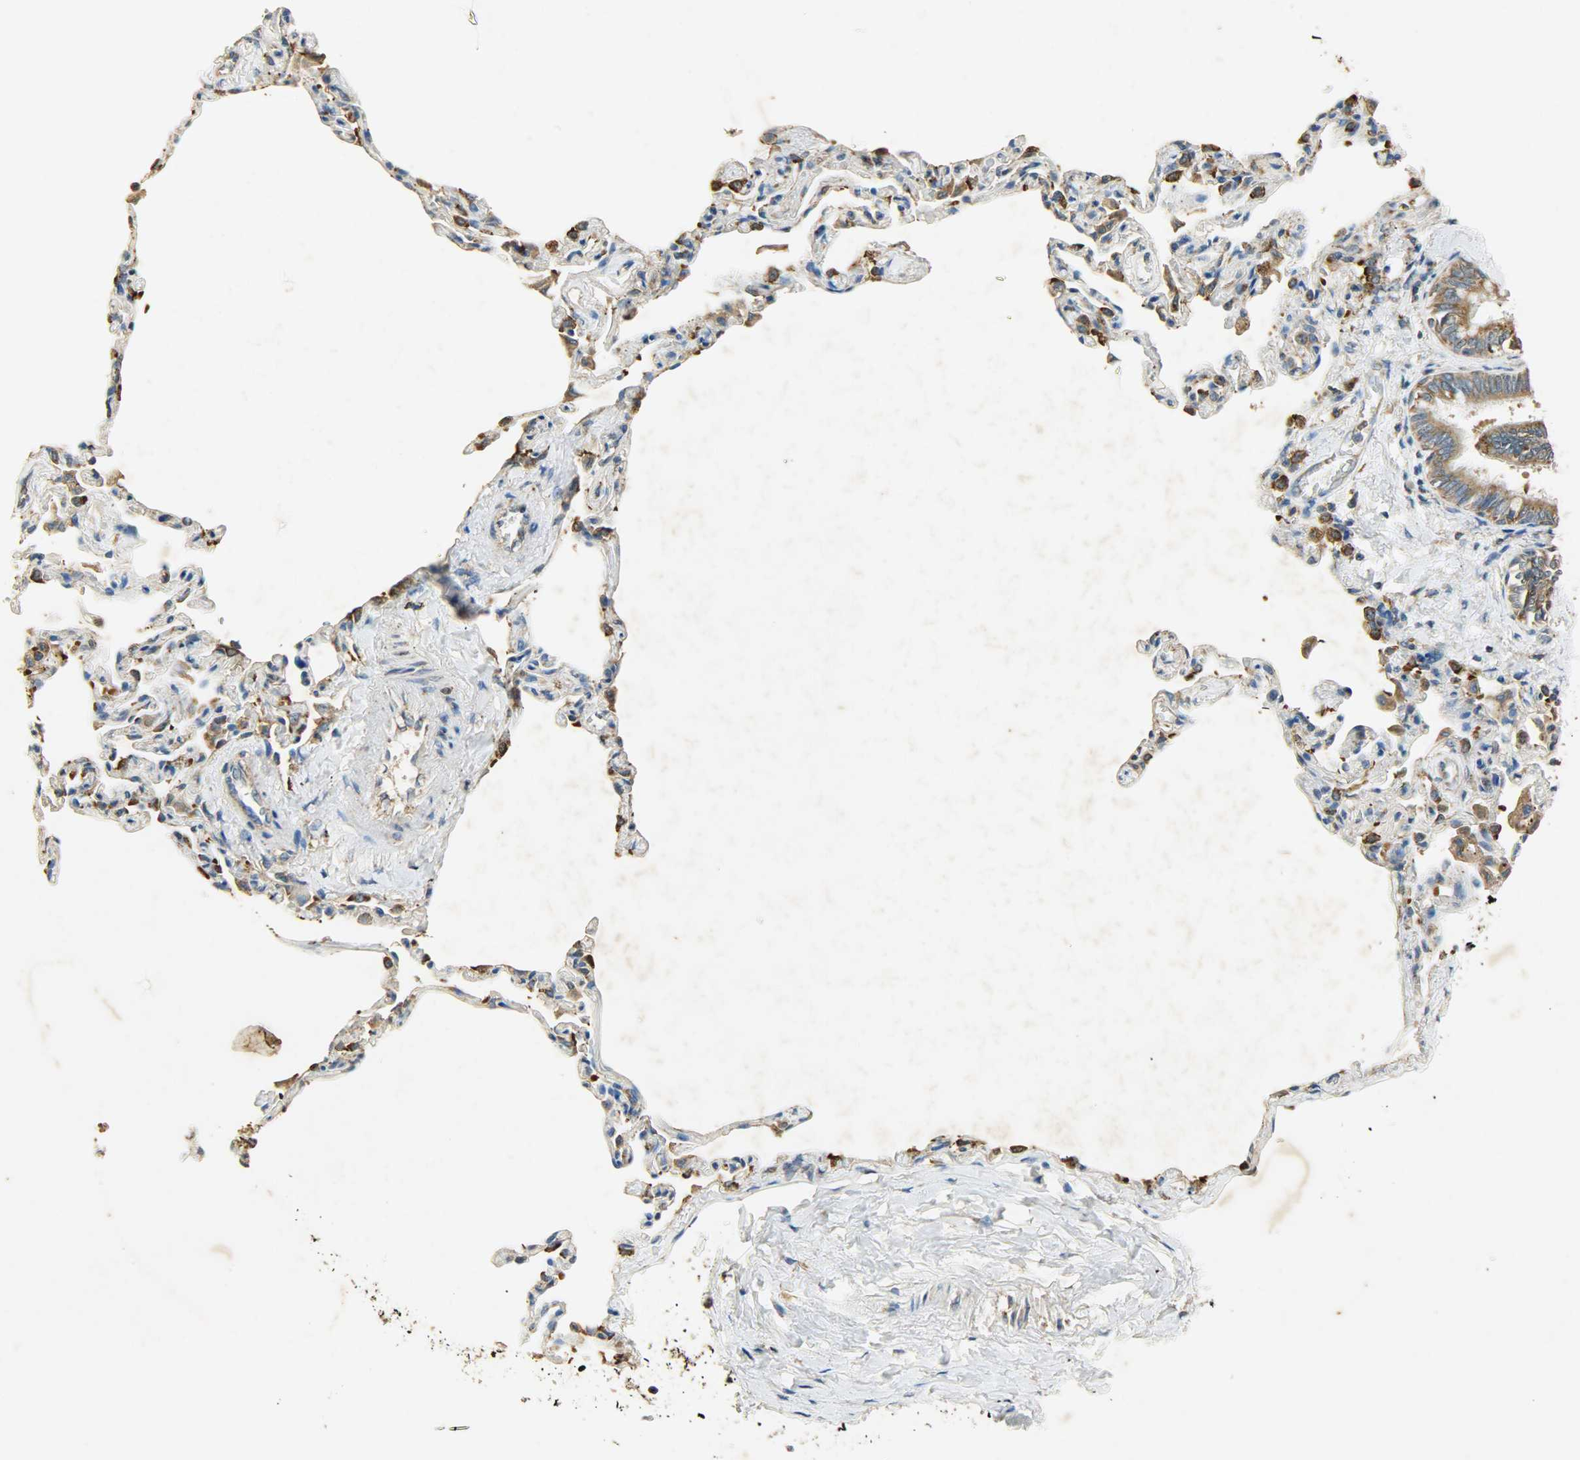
{"staining": {"intensity": "moderate", "quantity": ">75%", "location": "cytoplasmic/membranous"}, "tissue": "bronchus", "cell_type": "Respiratory epithelial cells", "image_type": "normal", "snomed": [{"axis": "morphology", "description": "Normal tissue, NOS"}, {"axis": "topography", "description": "Lung"}], "caption": "Protein positivity by IHC exhibits moderate cytoplasmic/membranous positivity in approximately >75% of respiratory epithelial cells in normal bronchus. The staining was performed using DAB (3,3'-diaminobenzidine) to visualize the protein expression in brown, while the nuclei were stained in blue with hematoxylin (Magnification: 20x).", "gene": "HSPA5", "patient": {"sex": "male", "age": 64}}